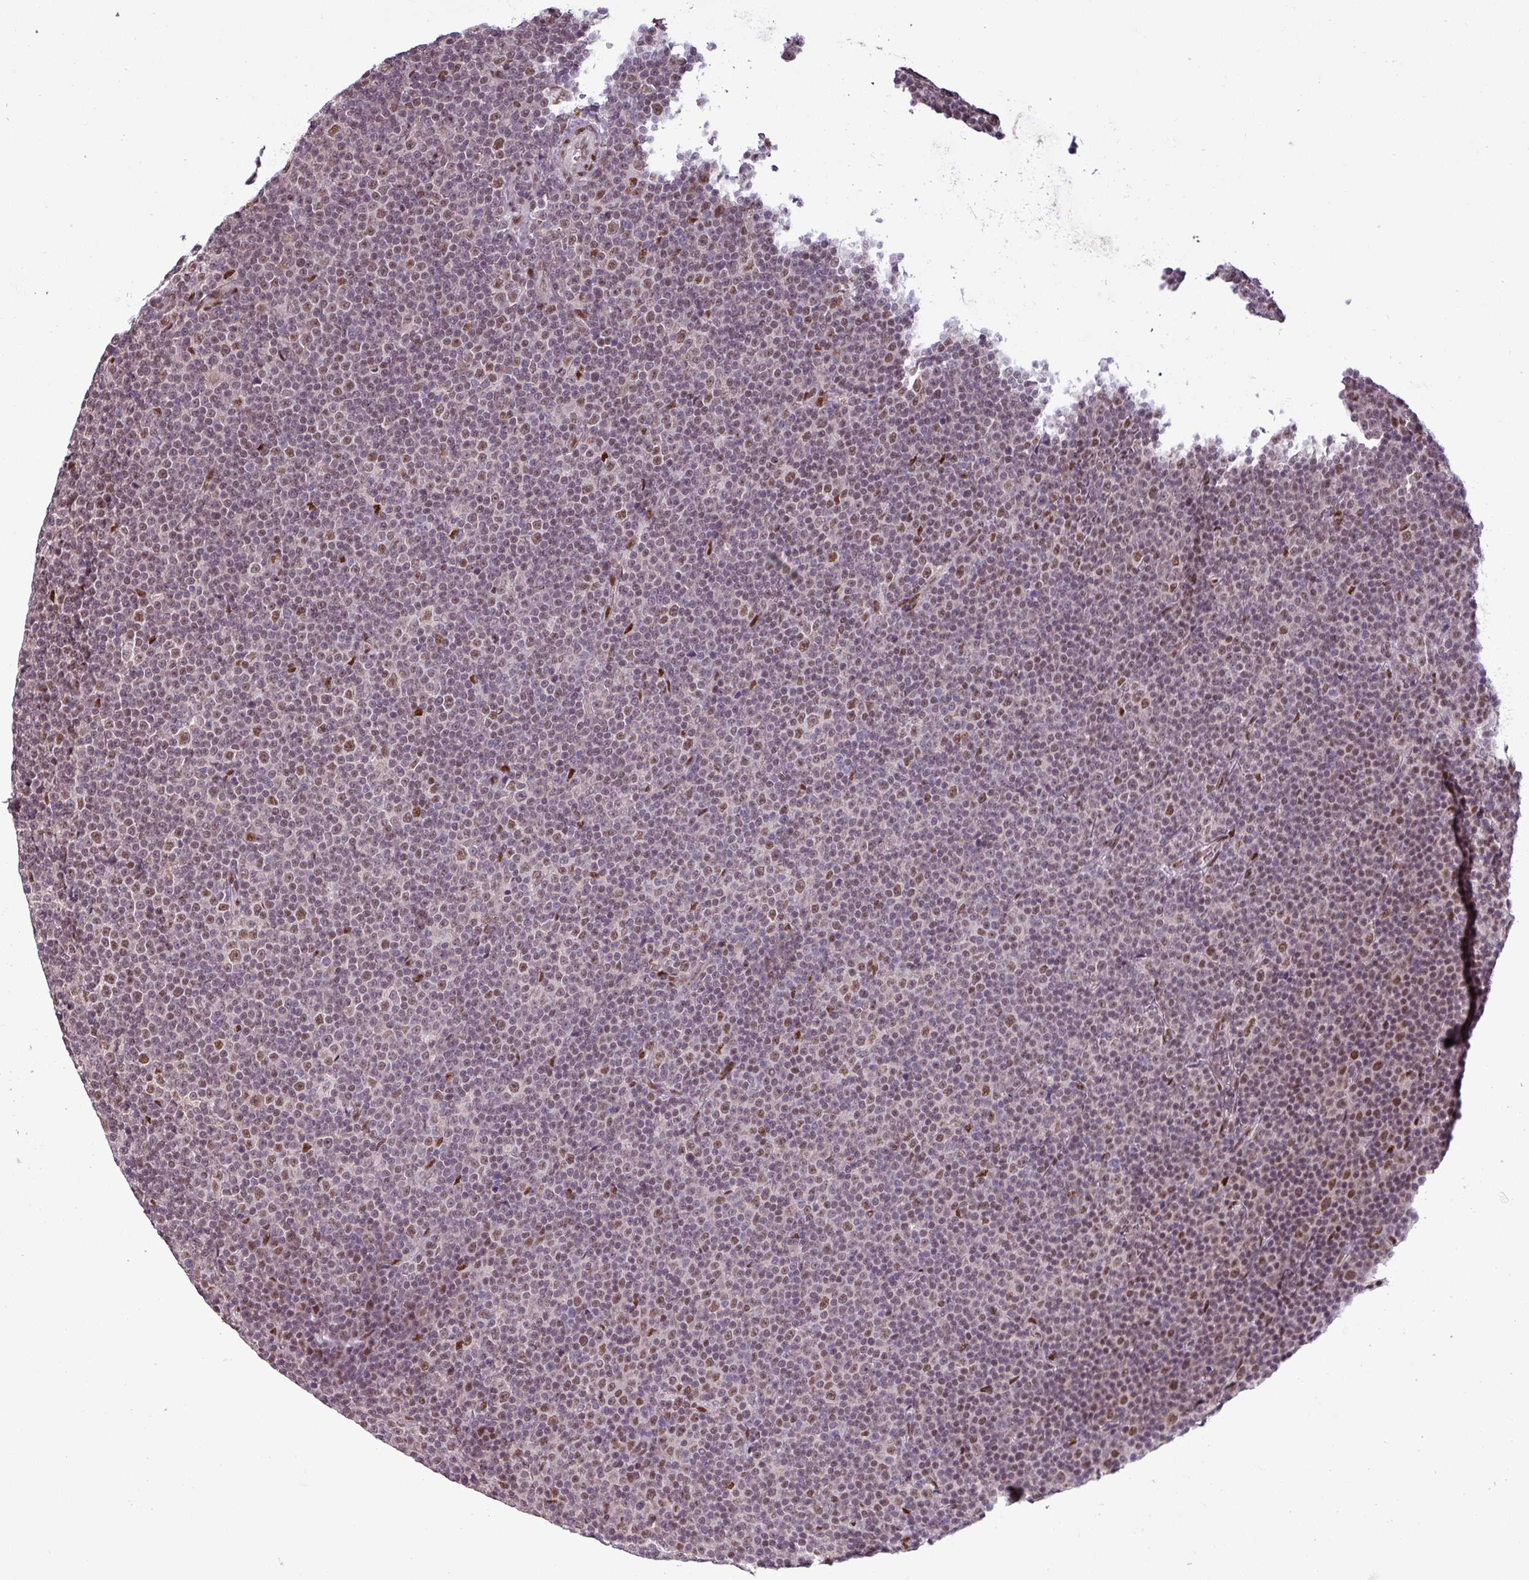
{"staining": {"intensity": "moderate", "quantity": "<25%", "location": "nuclear"}, "tissue": "lymphoma", "cell_type": "Tumor cells", "image_type": "cancer", "snomed": [{"axis": "morphology", "description": "Malignant lymphoma, non-Hodgkin's type, Low grade"}, {"axis": "topography", "description": "Lymph node"}], "caption": "Malignant lymphoma, non-Hodgkin's type (low-grade) stained with DAB (3,3'-diaminobenzidine) immunohistochemistry shows low levels of moderate nuclear staining in about <25% of tumor cells.", "gene": "IRF2BPL", "patient": {"sex": "female", "age": 67}}